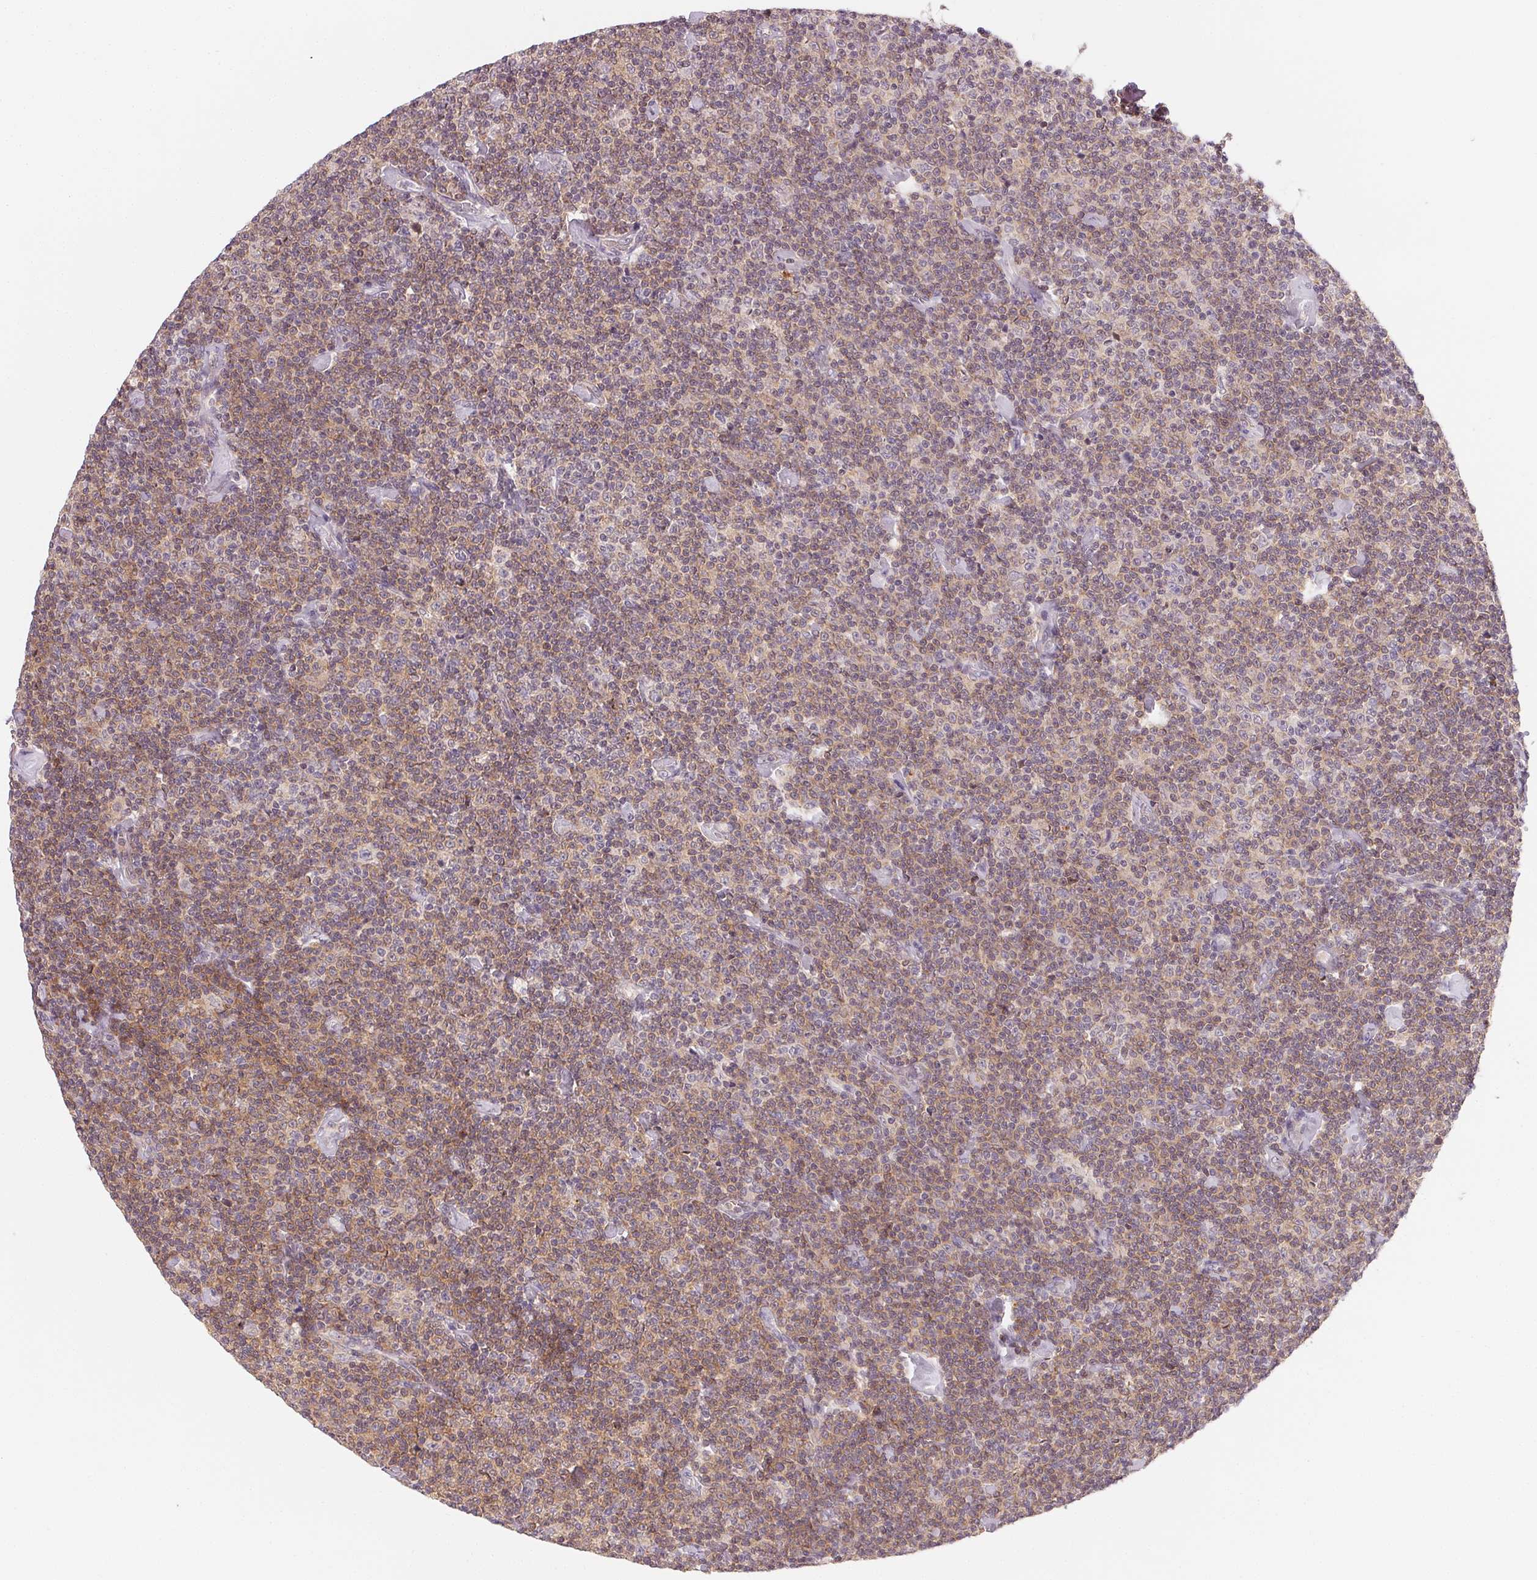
{"staining": {"intensity": "weak", "quantity": "25%-75%", "location": "cytoplasmic/membranous"}, "tissue": "lymphoma", "cell_type": "Tumor cells", "image_type": "cancer", "snomed": [{"axis": "morphology", "description": "Malignant lymphoma, non-Hodgkin's type, Low grade"}, {"axis": "topography", "description": "Lymph node"}], "caption": "DAB immunohistochemical staining of human malignant lymphoma, non-Hodgkin's type (low-grade) displays weak cytoplasmic/membranous protein positivity in about 25%-75% of tumor cells.", "gene": "NCOA4", "patient": {"sex": "male", "age": 81}}